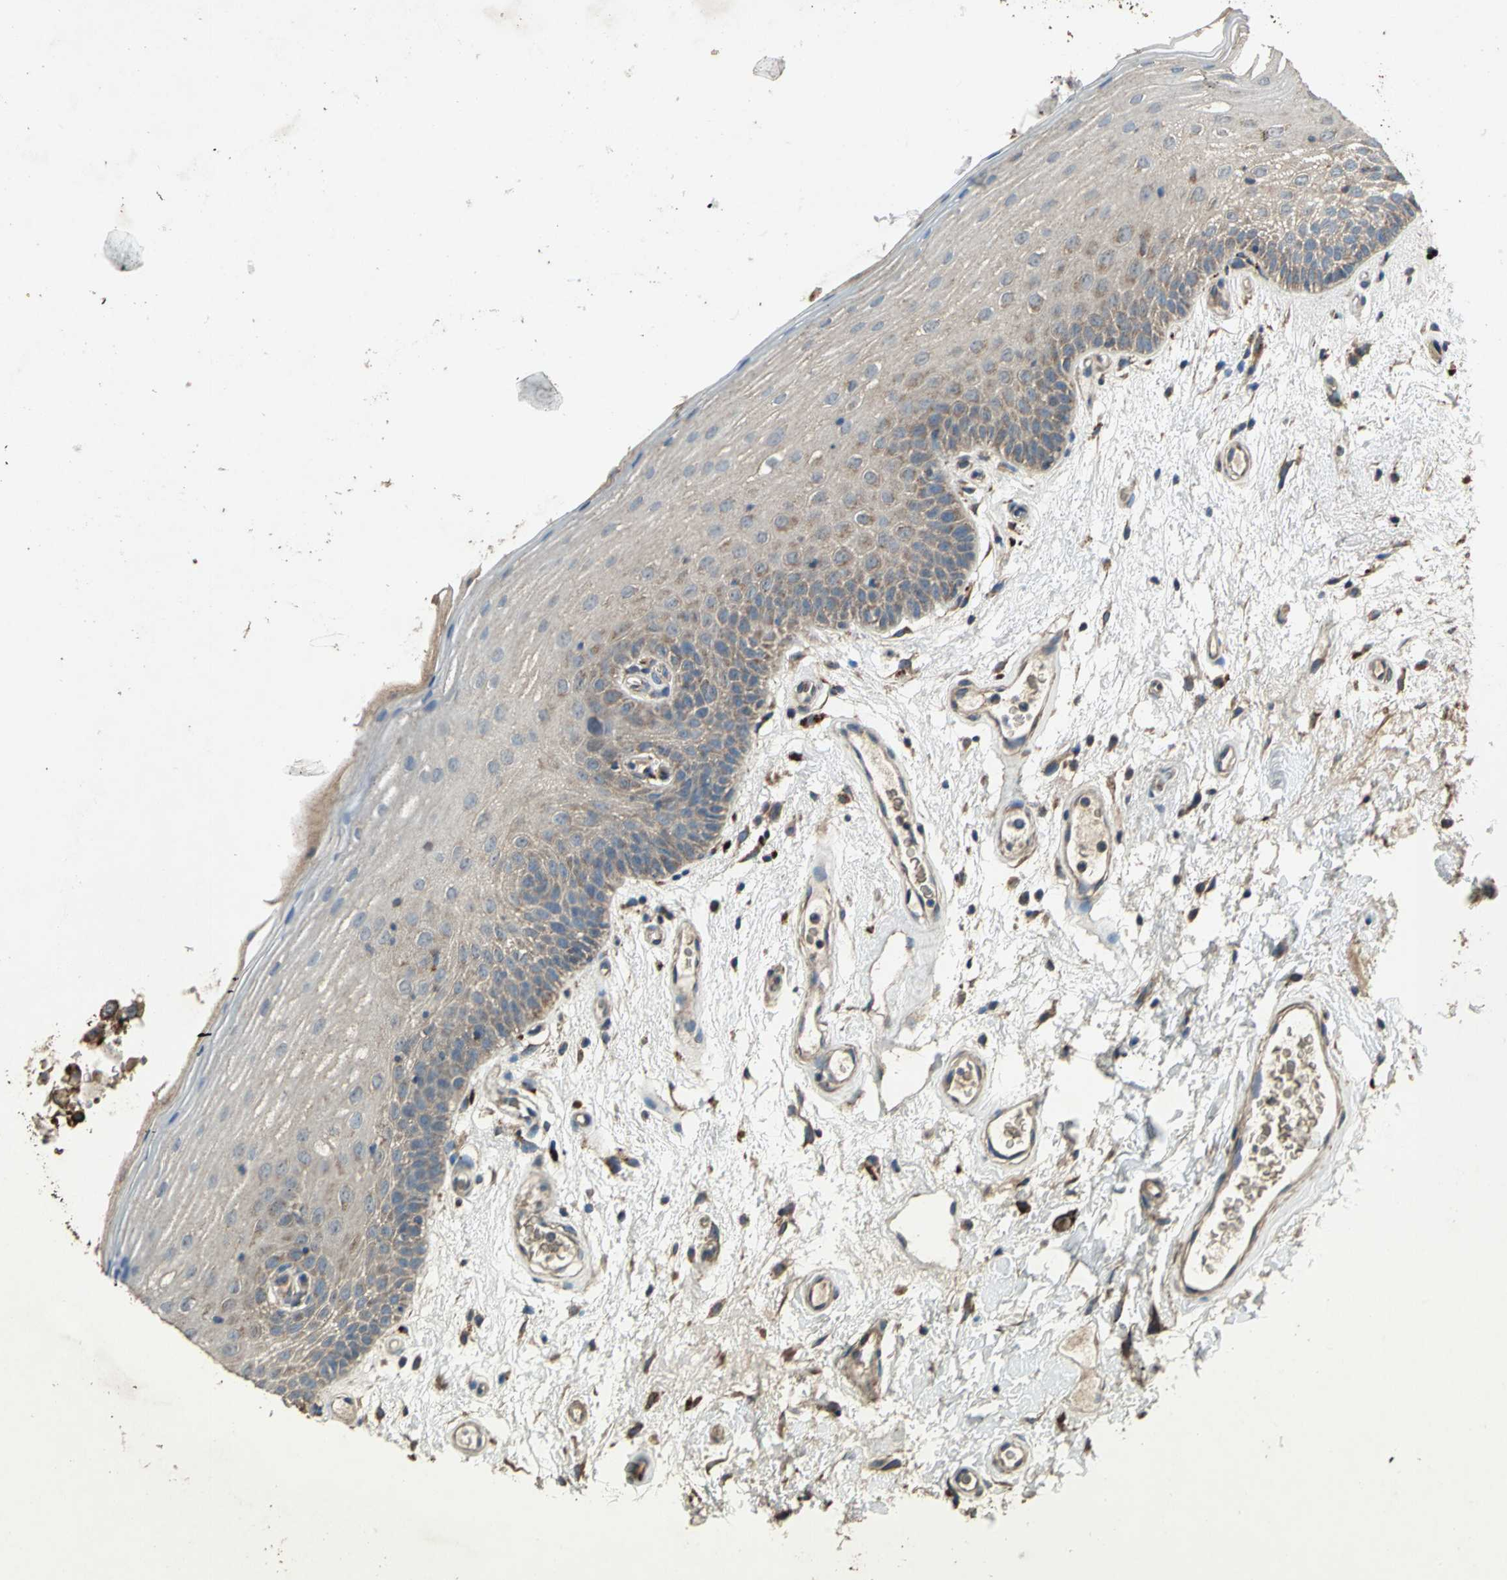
{"staining": {"intensity": "strong", "quantity": "25%-75%", "location": "cytoplasmic/membranous"}, "tissue": "oral mucosa", "cell_type": "Squamous epithelial cells", "image_type": "normal", "snomed": [{"axis": "morphology", "description": "Normal tissue, NOS"}, {"axis": "morphology", "description": "Squamous cell carcinoma, NOS"}, {"axis": "topography", "description": "Skeletal muscle"}, {"axis": "topography", "description": "Oral tissue"}, {"axis": "topography", "description": "Head-Neck"}], "caption": "Immunohistochemistry (IHC) micrograph of normal human oral mucosa stained for a protein (brown), which reveals high levels of strong cytoplasmic/membranous positivity in approximately 25%-75% of squamous epithelial cells.", "gene": "POLRMT", "patient": {"sex": "male", "age": 71}}